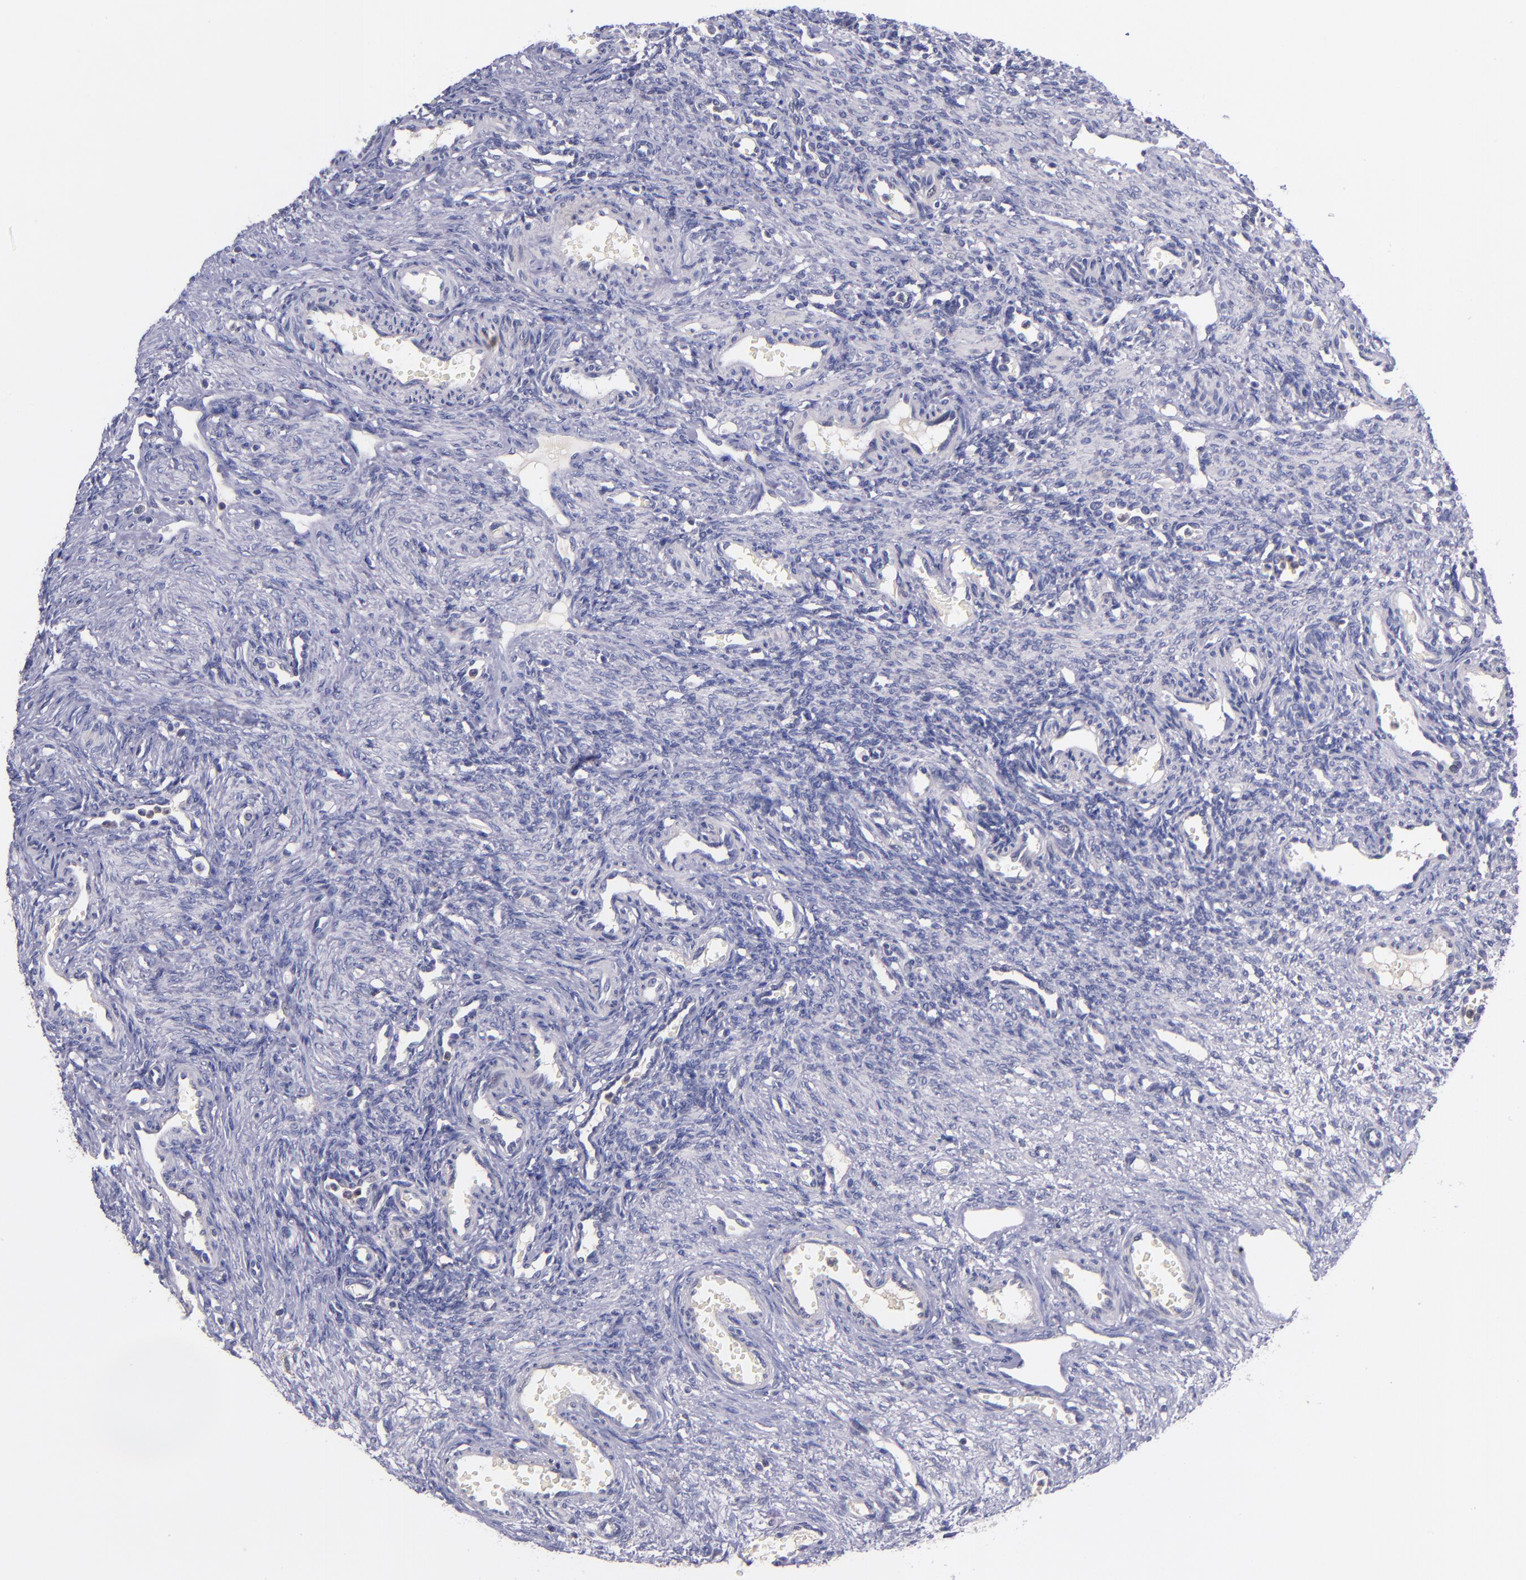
{"staining": {"intensity": "negative", "quantity": "none", "location": "none"}, "tissue": "ovary", "cell_type": "Ovarian stroma cells", "image_type": "normal", "snomed": [{"axis": "morphology", "description": "Normal tissue, NOS"}, {"axis": "topography", "description": "Ovary"}], "caption": "High power microscopy image of an immunohistochemistry micrograph of normal ovary, revealing no significant expression in ovarian stroma cells.", "gene": "RBP4", "patient": {"sex": "female", "age": 33}}